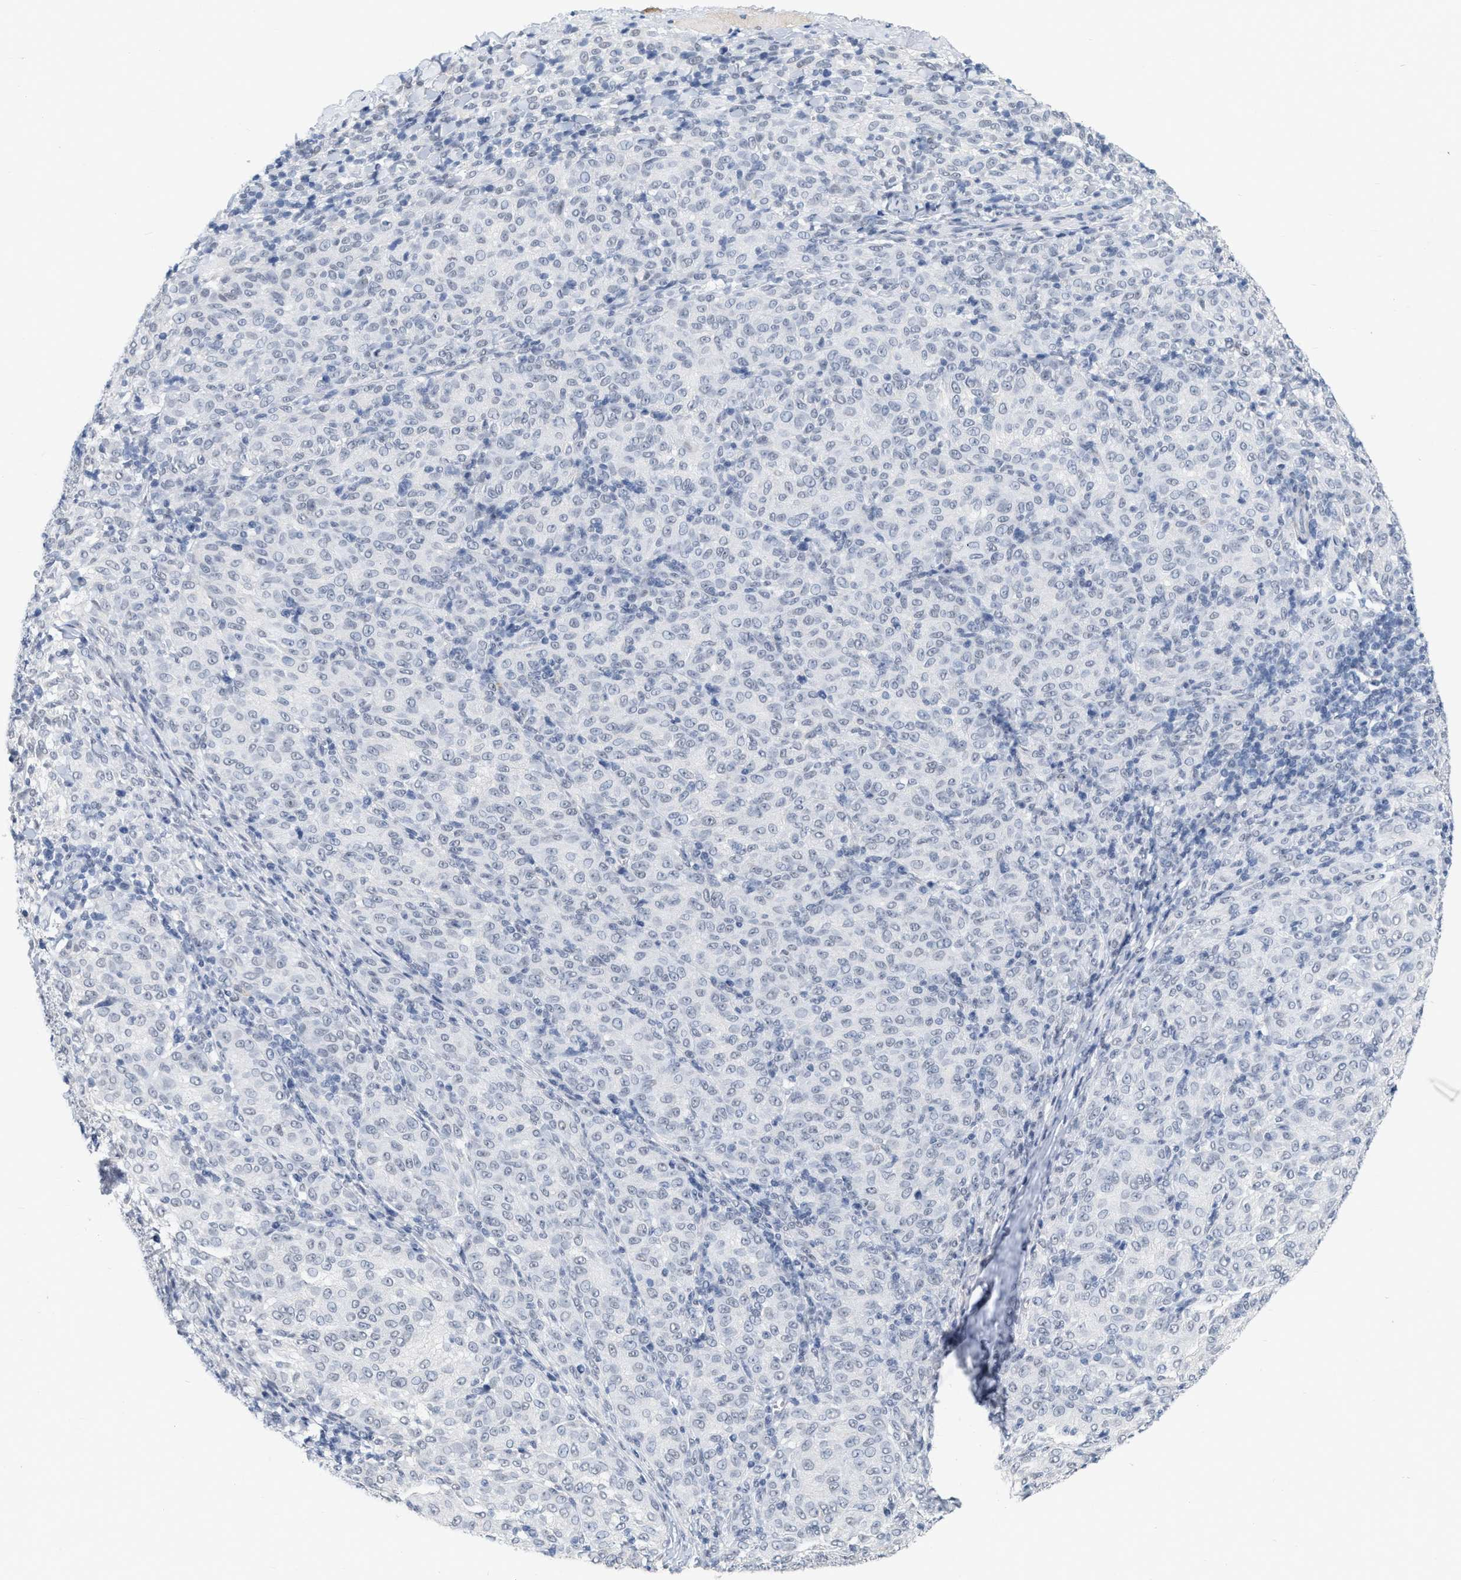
{"staining": {"intensity": "negative", "quantity": "none", "location": "none"}, "tissue": "melanoma", "cell_type": "Tumor cells", "image_type": "cancer", "snomed": [{"axis": "morphology", "description": "Malignant melanoma, NOS"}, {"axis": "topography", "description": "Skin"}], "caption": "A photomicrograph of malignant melanoma stained for a protein reveals no brown staining in tumor cells. The staining was performed using DAB (3,3'-diaminobenzidine) to visualize the protein expression in brown, while the nuclei were stained in blue with hematoxylin (Magnification: 20x).", "gene": "XIRP1", "patient": {"sex": "female", "age": 72}}